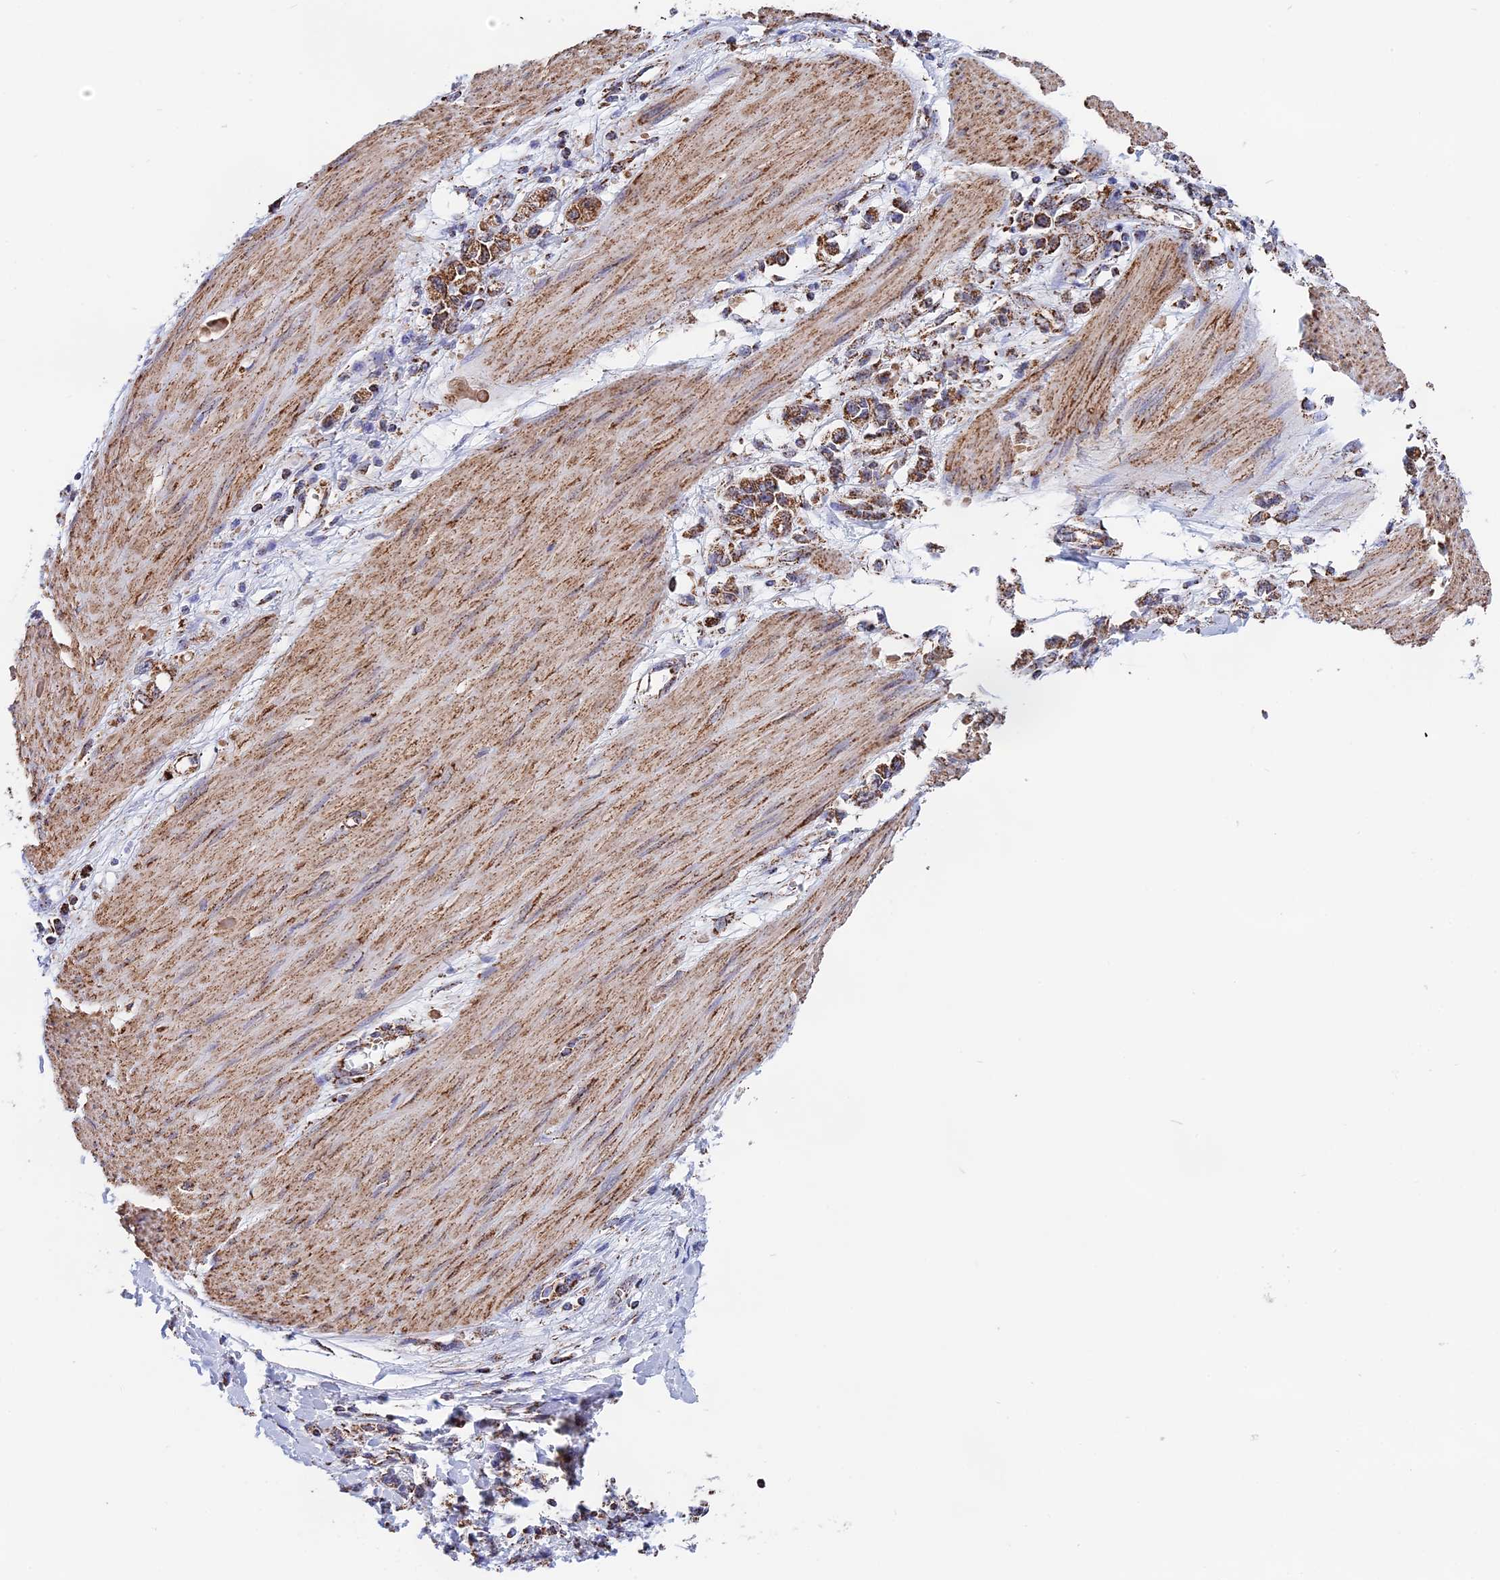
{"staining": {"intensity": "strong", "quantity": ">75%", "location": "cytoplasmic/membranous"}, "tissue": "stomach cancer", "cell_type": "Tumor cells", "image_type": "cancer", "snomed": [{"axis": "morphology", "description": "Adenocarcinoma, NOS"}, {"axis": "topography", "description": "Stomach"}], "caption": "Protein staining of stomach adenocarcinoma tissue exhibits strong cytoplasmic/membranous staining in about >75% of tumor cells.", "gene": "CDC16", "patient": {"sex": "female", "age": 76}}